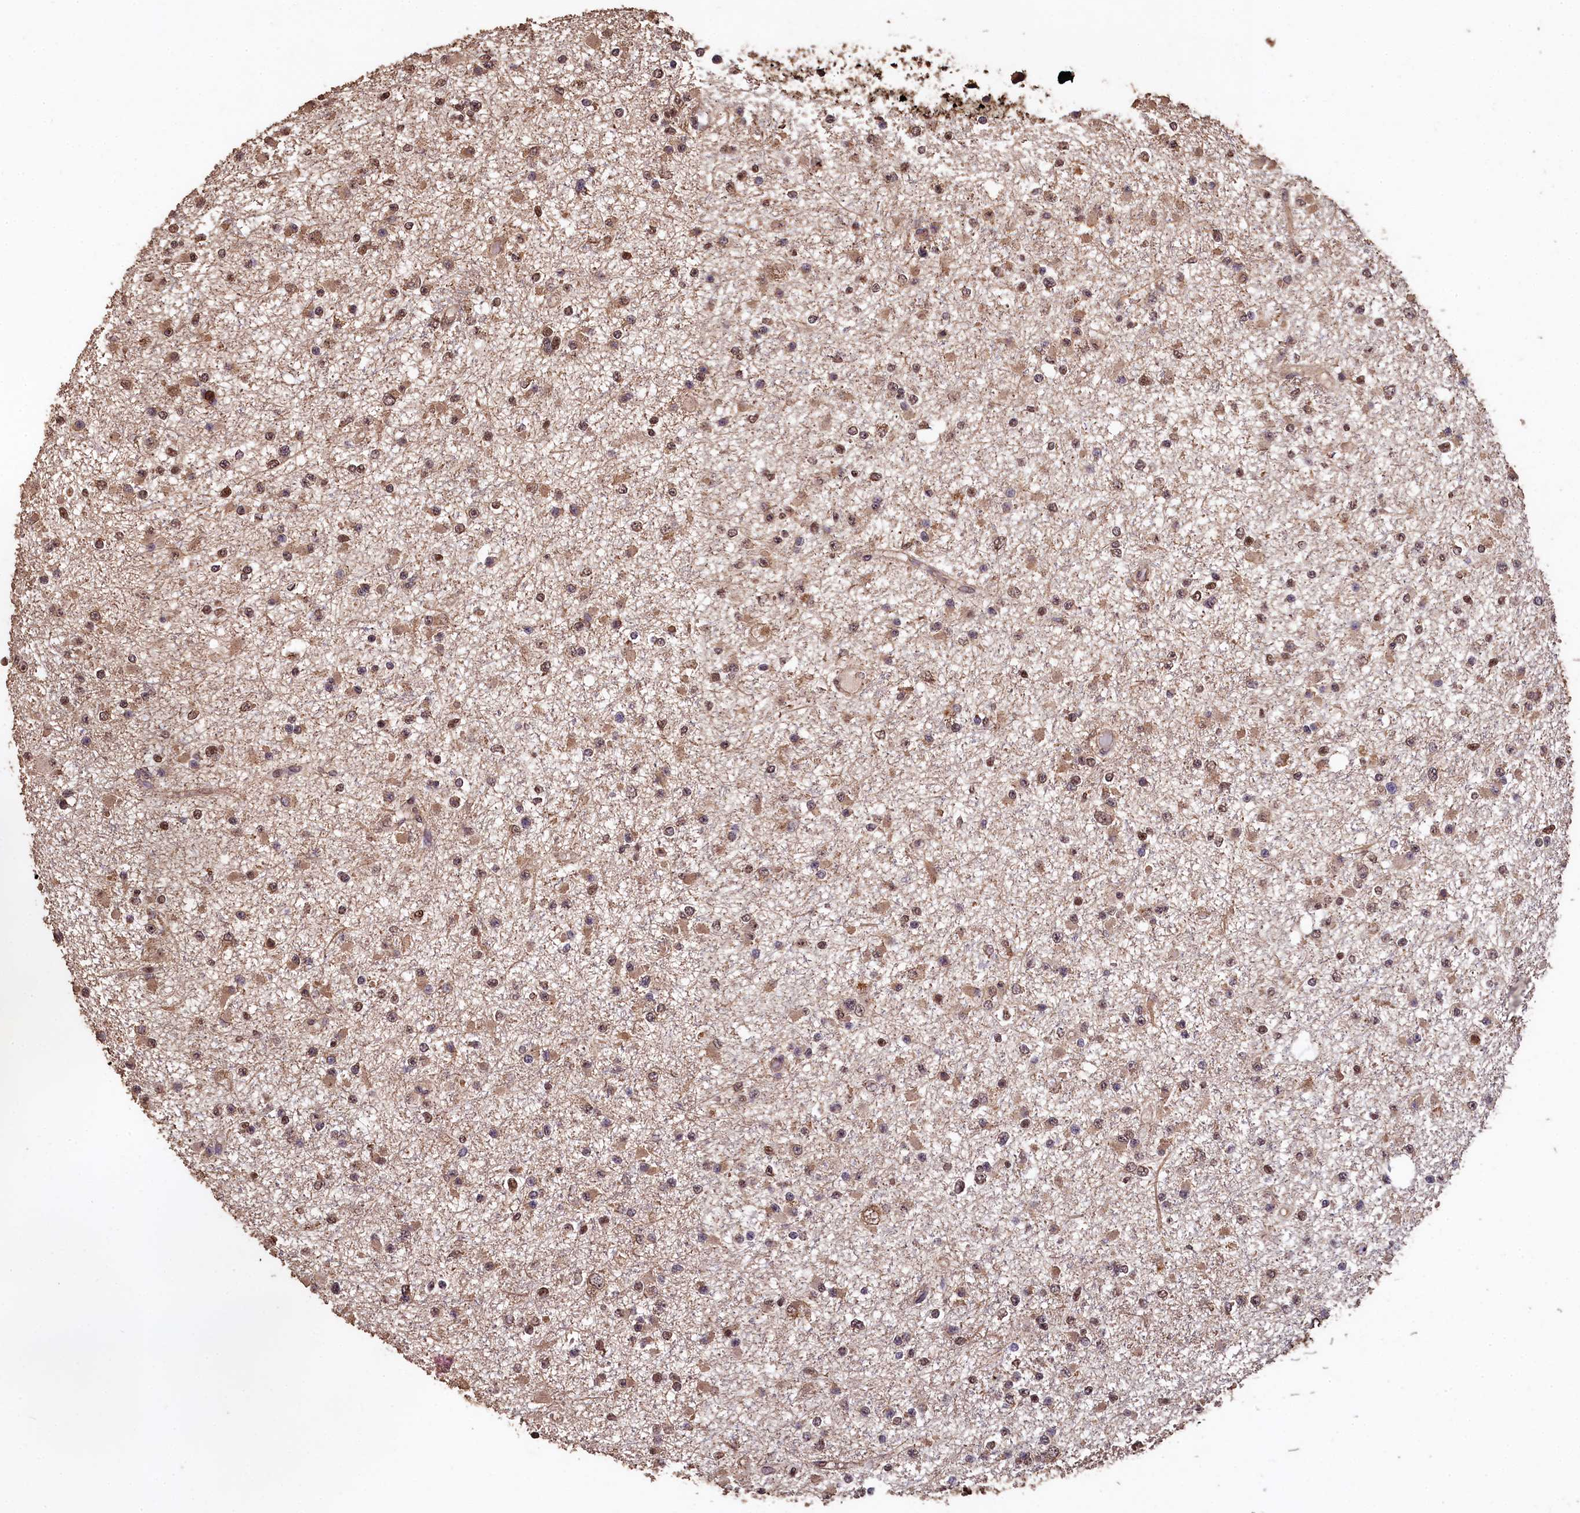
{"staining": {"intensity": "moderate", "quantity": "25%-75%", "location": "nuclear"}, "tissue": "glioma", "cell_type": "Tumor cells", "image_type": "cancer", "snomed": [{"axis": "morphology", "description": "Glioma, malignant, Low grade"}, {"axis": "topography", "description": "Brain"}], "caption": "Protein staining by IHC demonstrates moderate nuclear staining in approximately 25%-75% of tumor cells in glioma. (DAB IHC, brown staining for protein, blue staining for nuclei).", "gene": "CEP57L1", "patient": {"sex": "female", "age": 22}}